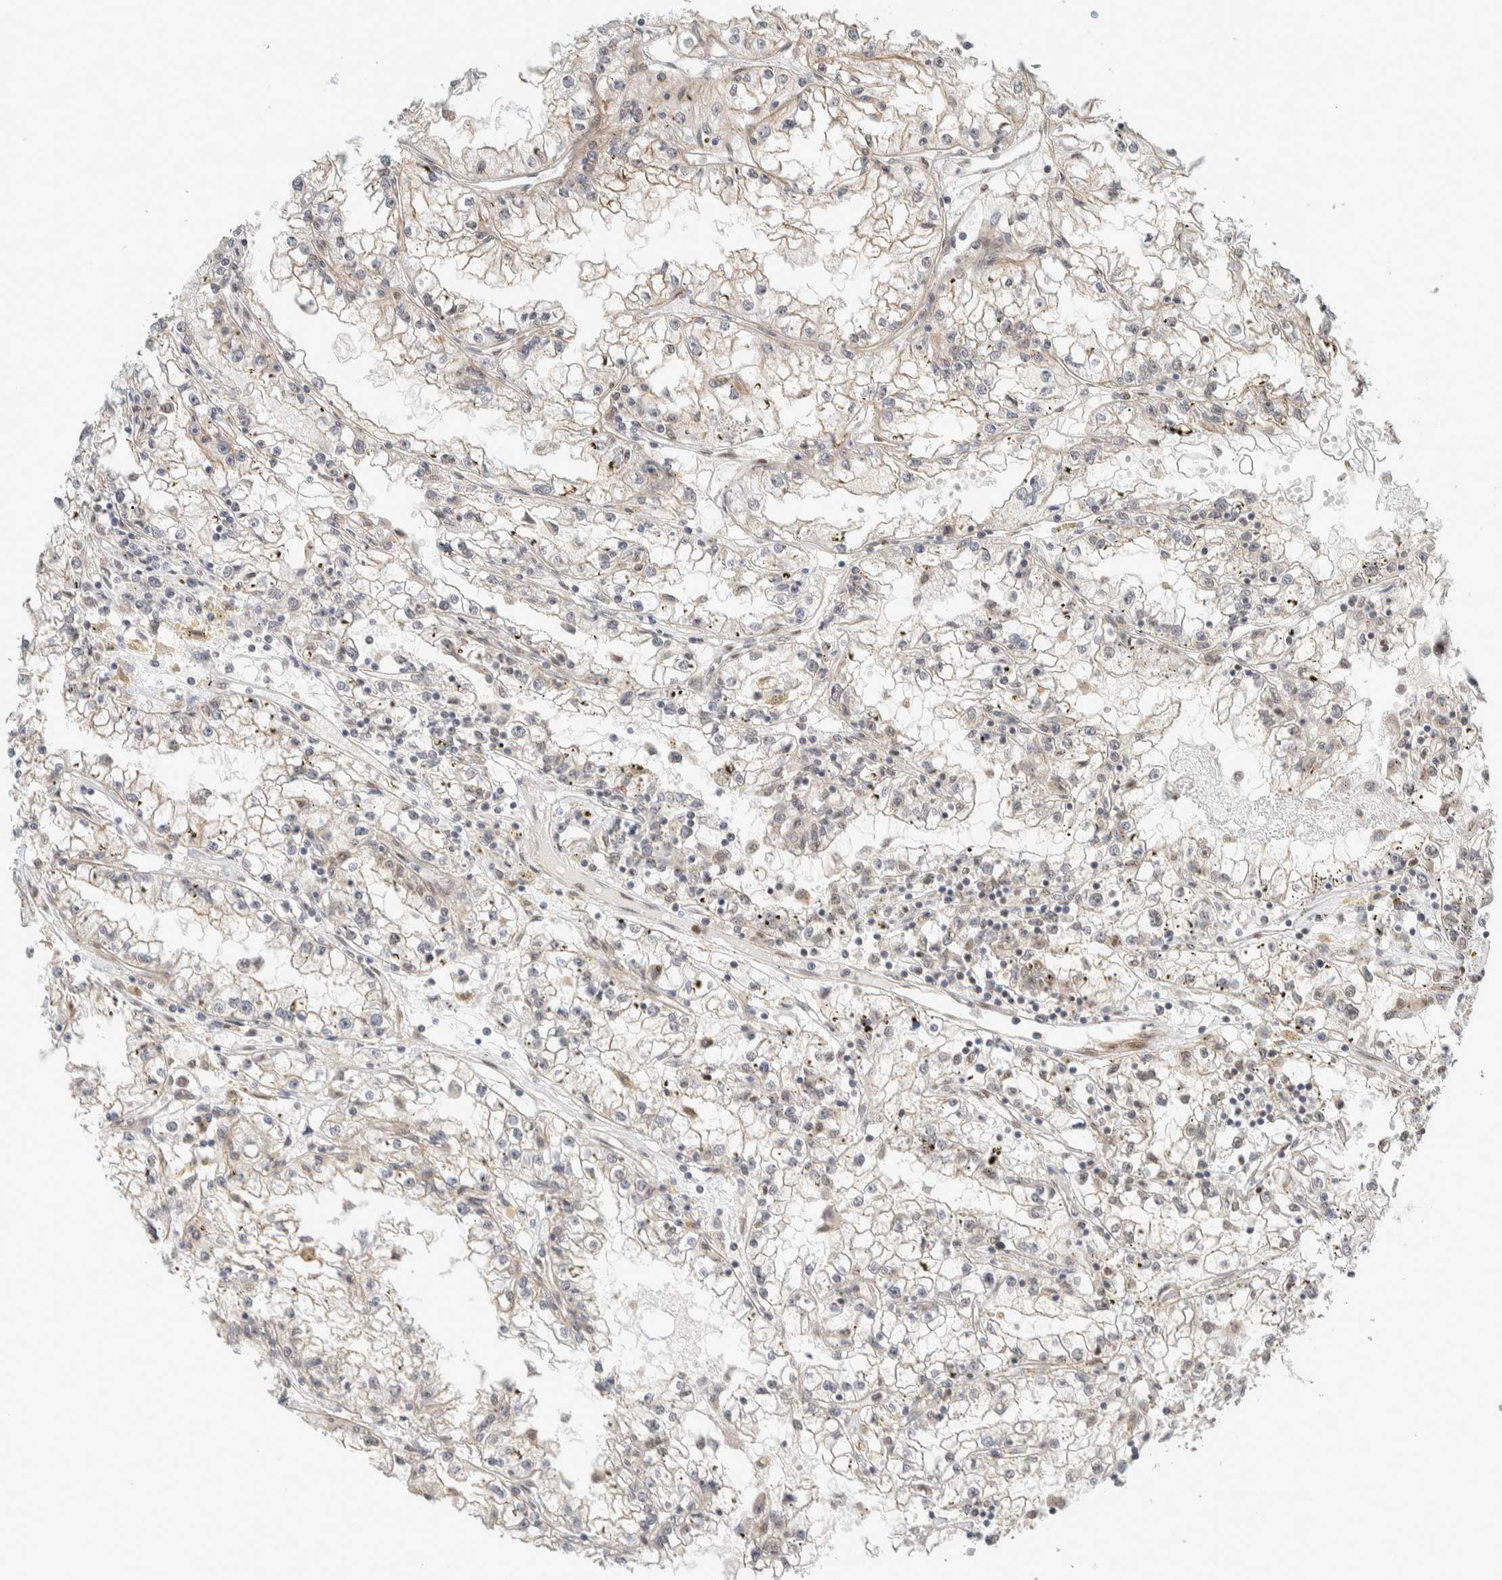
{"staining": {"intensity": "weak", "quantity": "<25%", "location": "cytoplasmic/membranous,nuclear"}, "tissue": "renal cancer", "cell_type": "Tumor cells", "image_type": "cancer", "snomed": [{"axis": "morphology", "description": "Adenocarcinoma, NOS"}, {"axis": "topography", "description": "Kidney"}], "caption": "Protein analysis of renal adenocarcinoma reveals no significant positivity in tumor cells. (DAB (3,3'-diaminobenzidine) immunohistochemistry, high magnification).", "gene": "TFE3", "patient": {"sex": "male", "age": 56}}